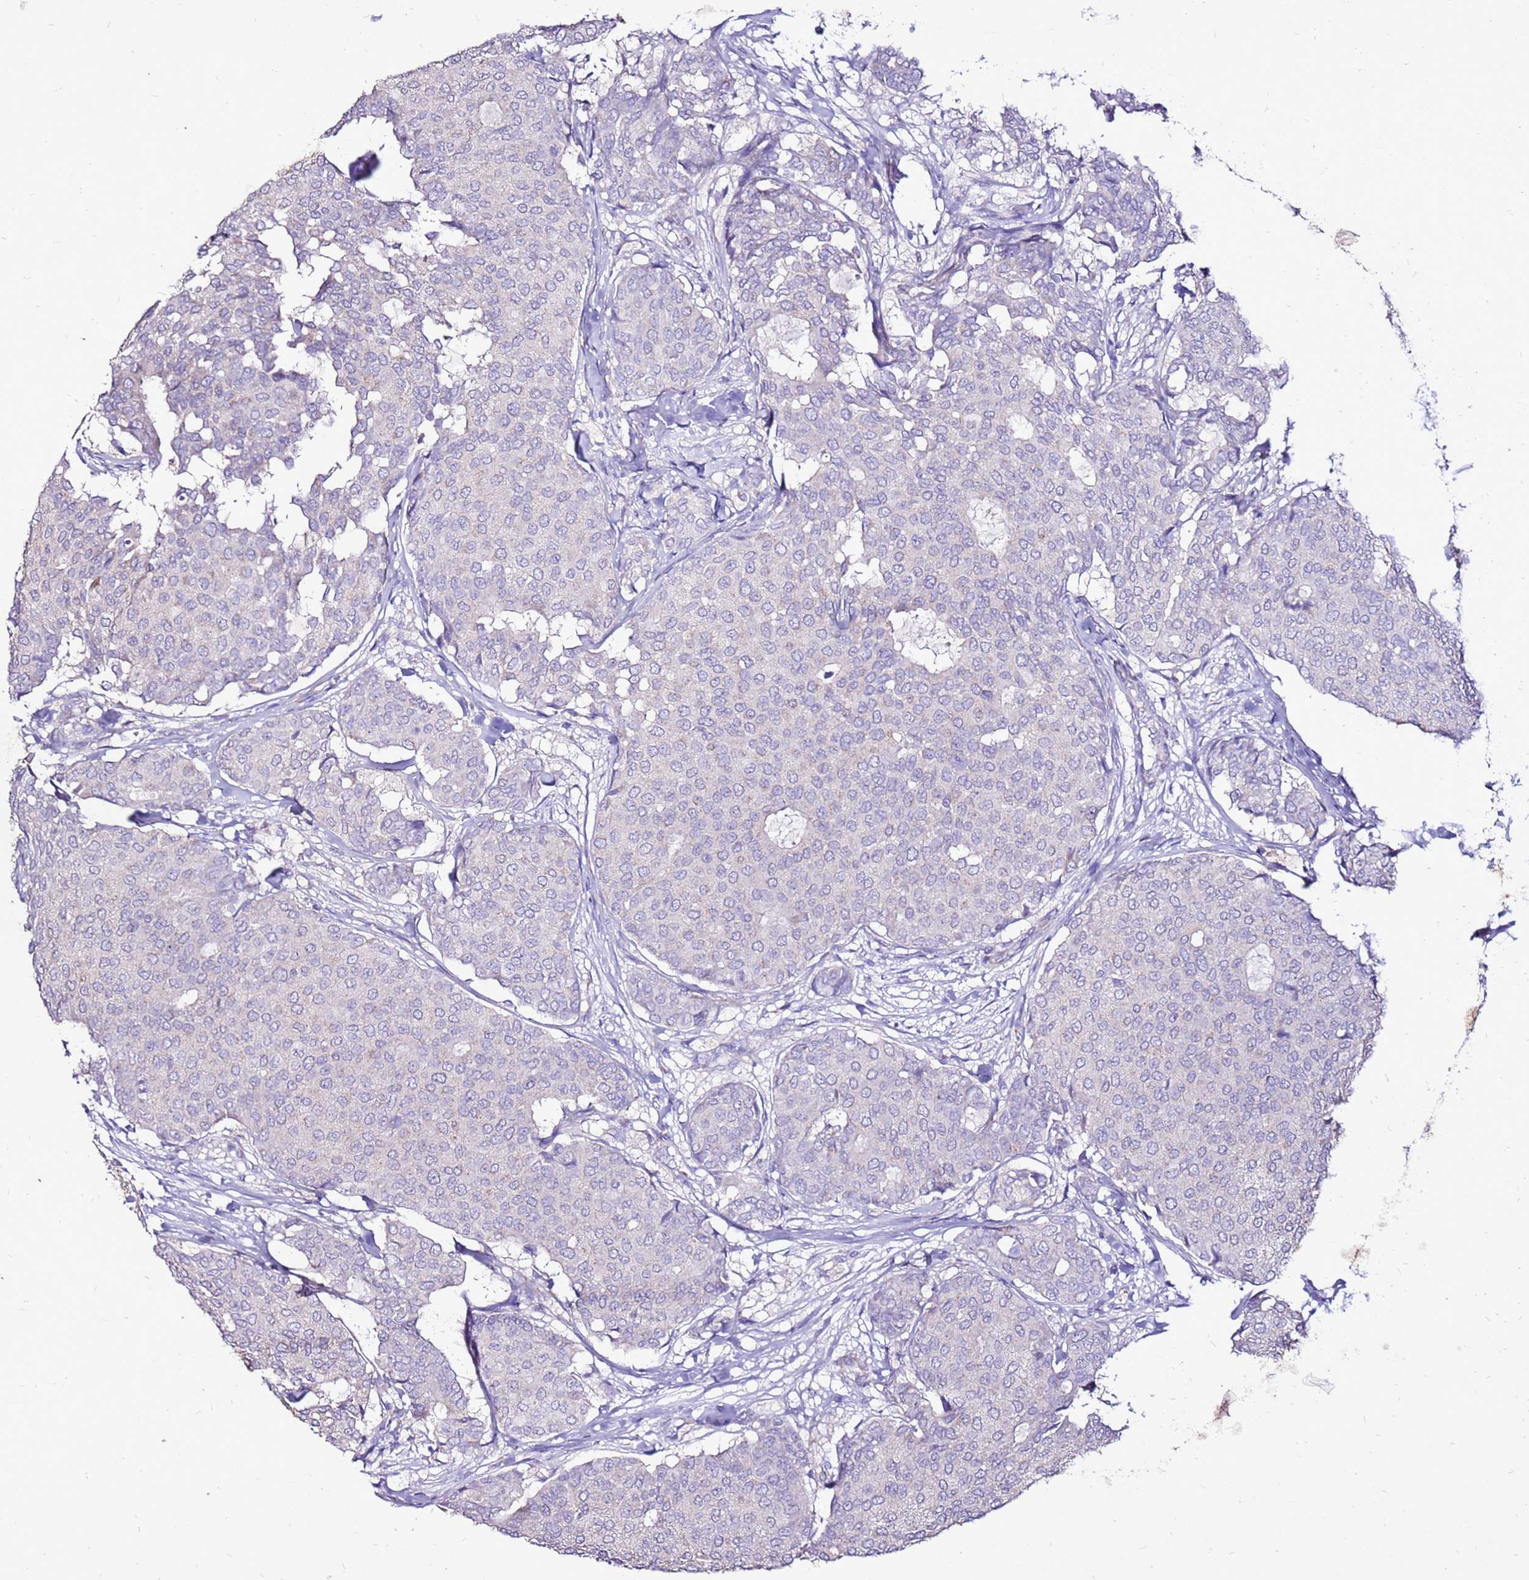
{"staining": {"intensity": "negative", "quantity": "none", "location": "none"}, "tissue": "breast cancer", "cell_type": "Tumor cells", "image_type": "cancer", "snomed": [{"axis": "morphology", "description": "Duct carcinoma"}, {"axis": "topography", "description": "Breast"}], "caption": "High power microscopy histopathology image of an IHC histopathology image of breast infiltrating ductal carcinoma, revealing no significant staining in tumor cells. (DAB IHC visualized using brightfield microscopy, high magnification).", "gene": "TMEM106C", "patient": {"sex": "female", "age": 75}}